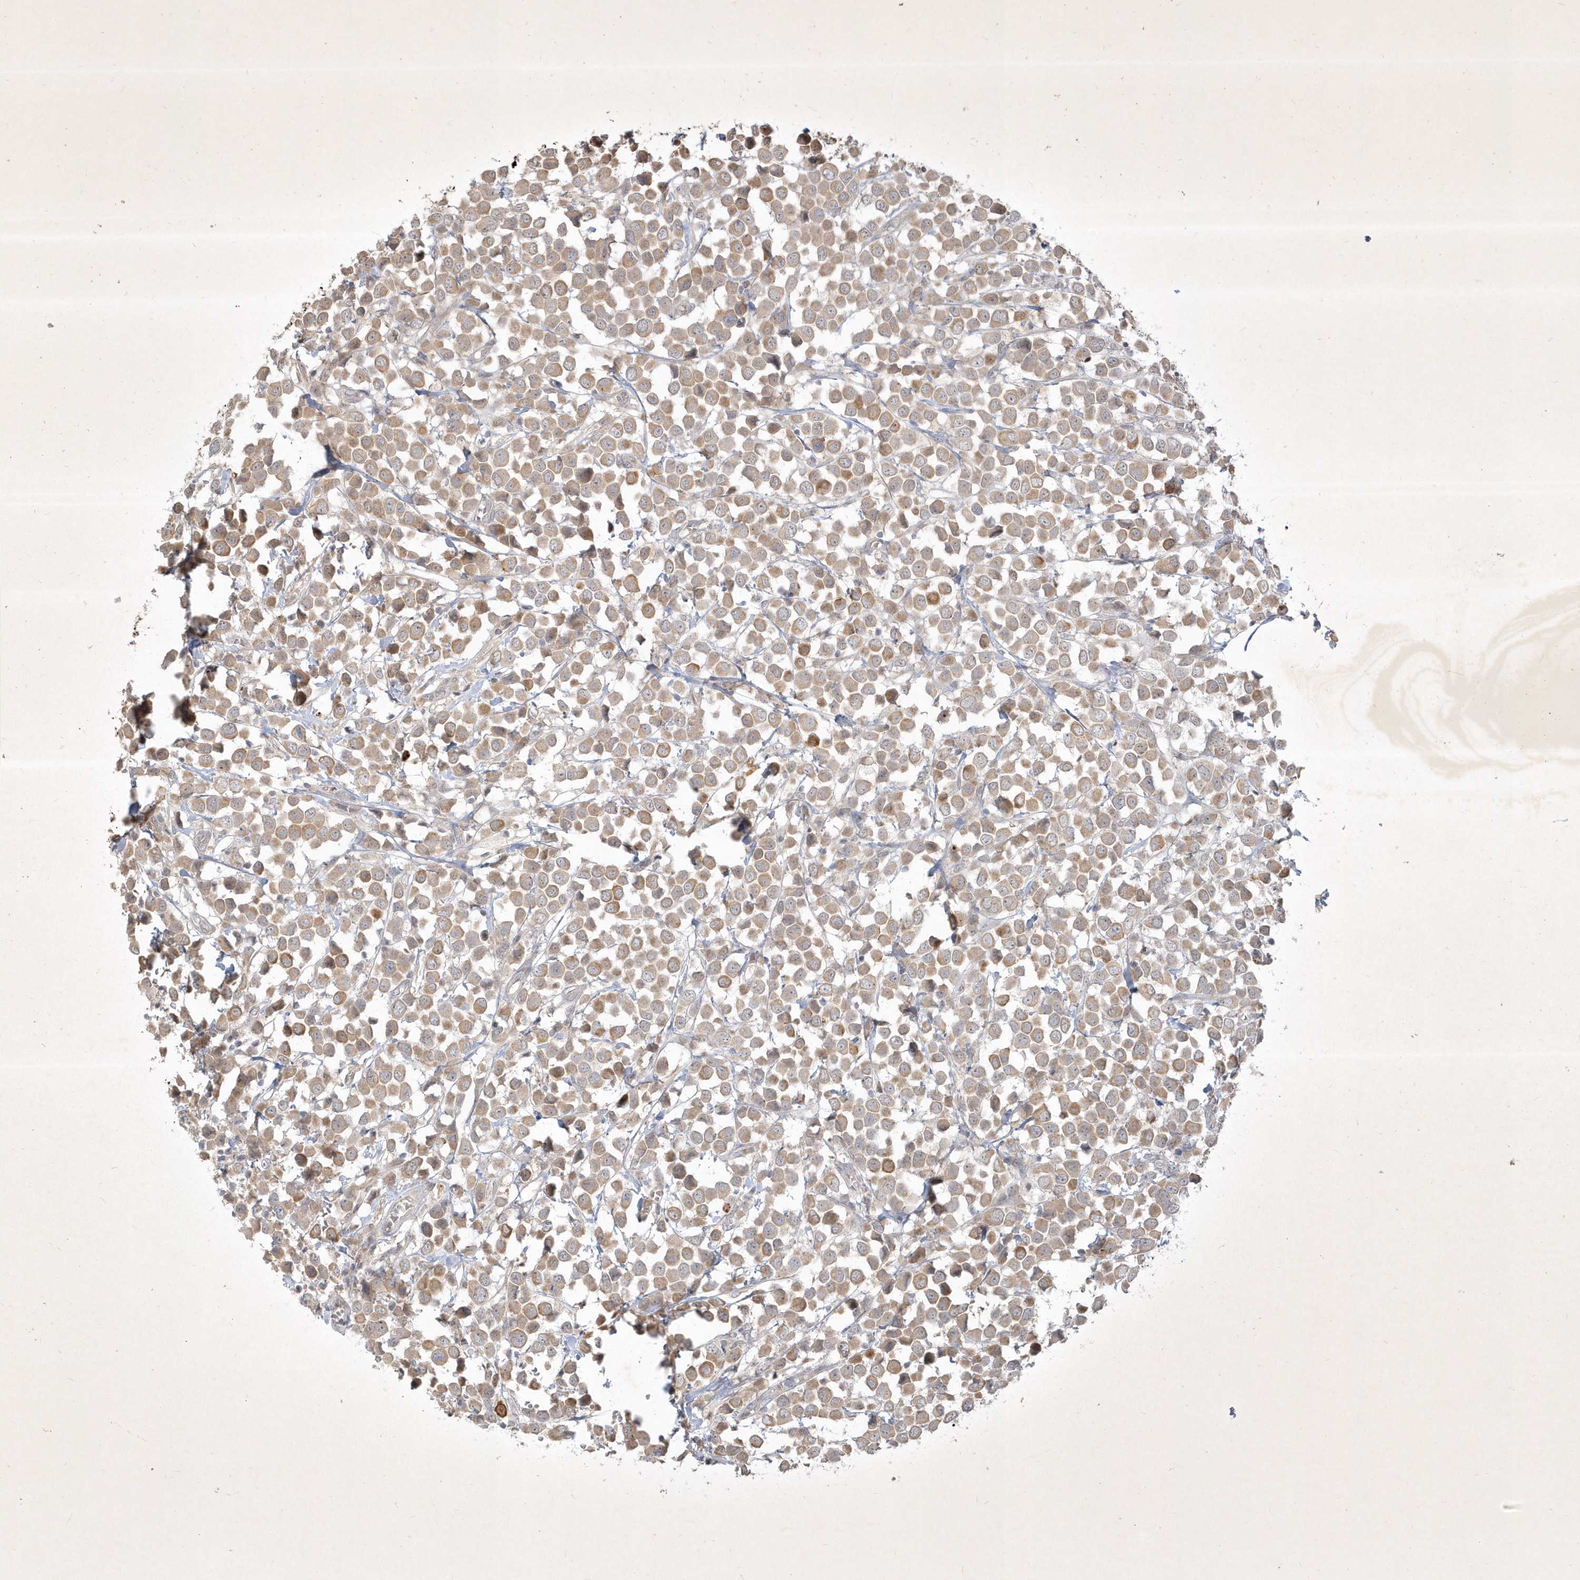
{"staining": {"intensity": "moderate", "quantity": ">75%", "location": "cytoplasmic/membranous"}, "tissue": "breast cancer", "cell_type": "Tumor cells", "image_type": "cancer", "snomed": [{"axis": "morphology", "description": "Duct carcinoma"}, {"axis": "topography", "description": "Breast"}], "caption": "A brown stain labels moderate cytoplasmic/membranous expression of a protein in breast cancer (intraductal carcinoma) tumor cells. (IHC, brightfield microscopy, high magnification).", "gene": "BOD1", "patient": {"sex": "female", "age": 61}}